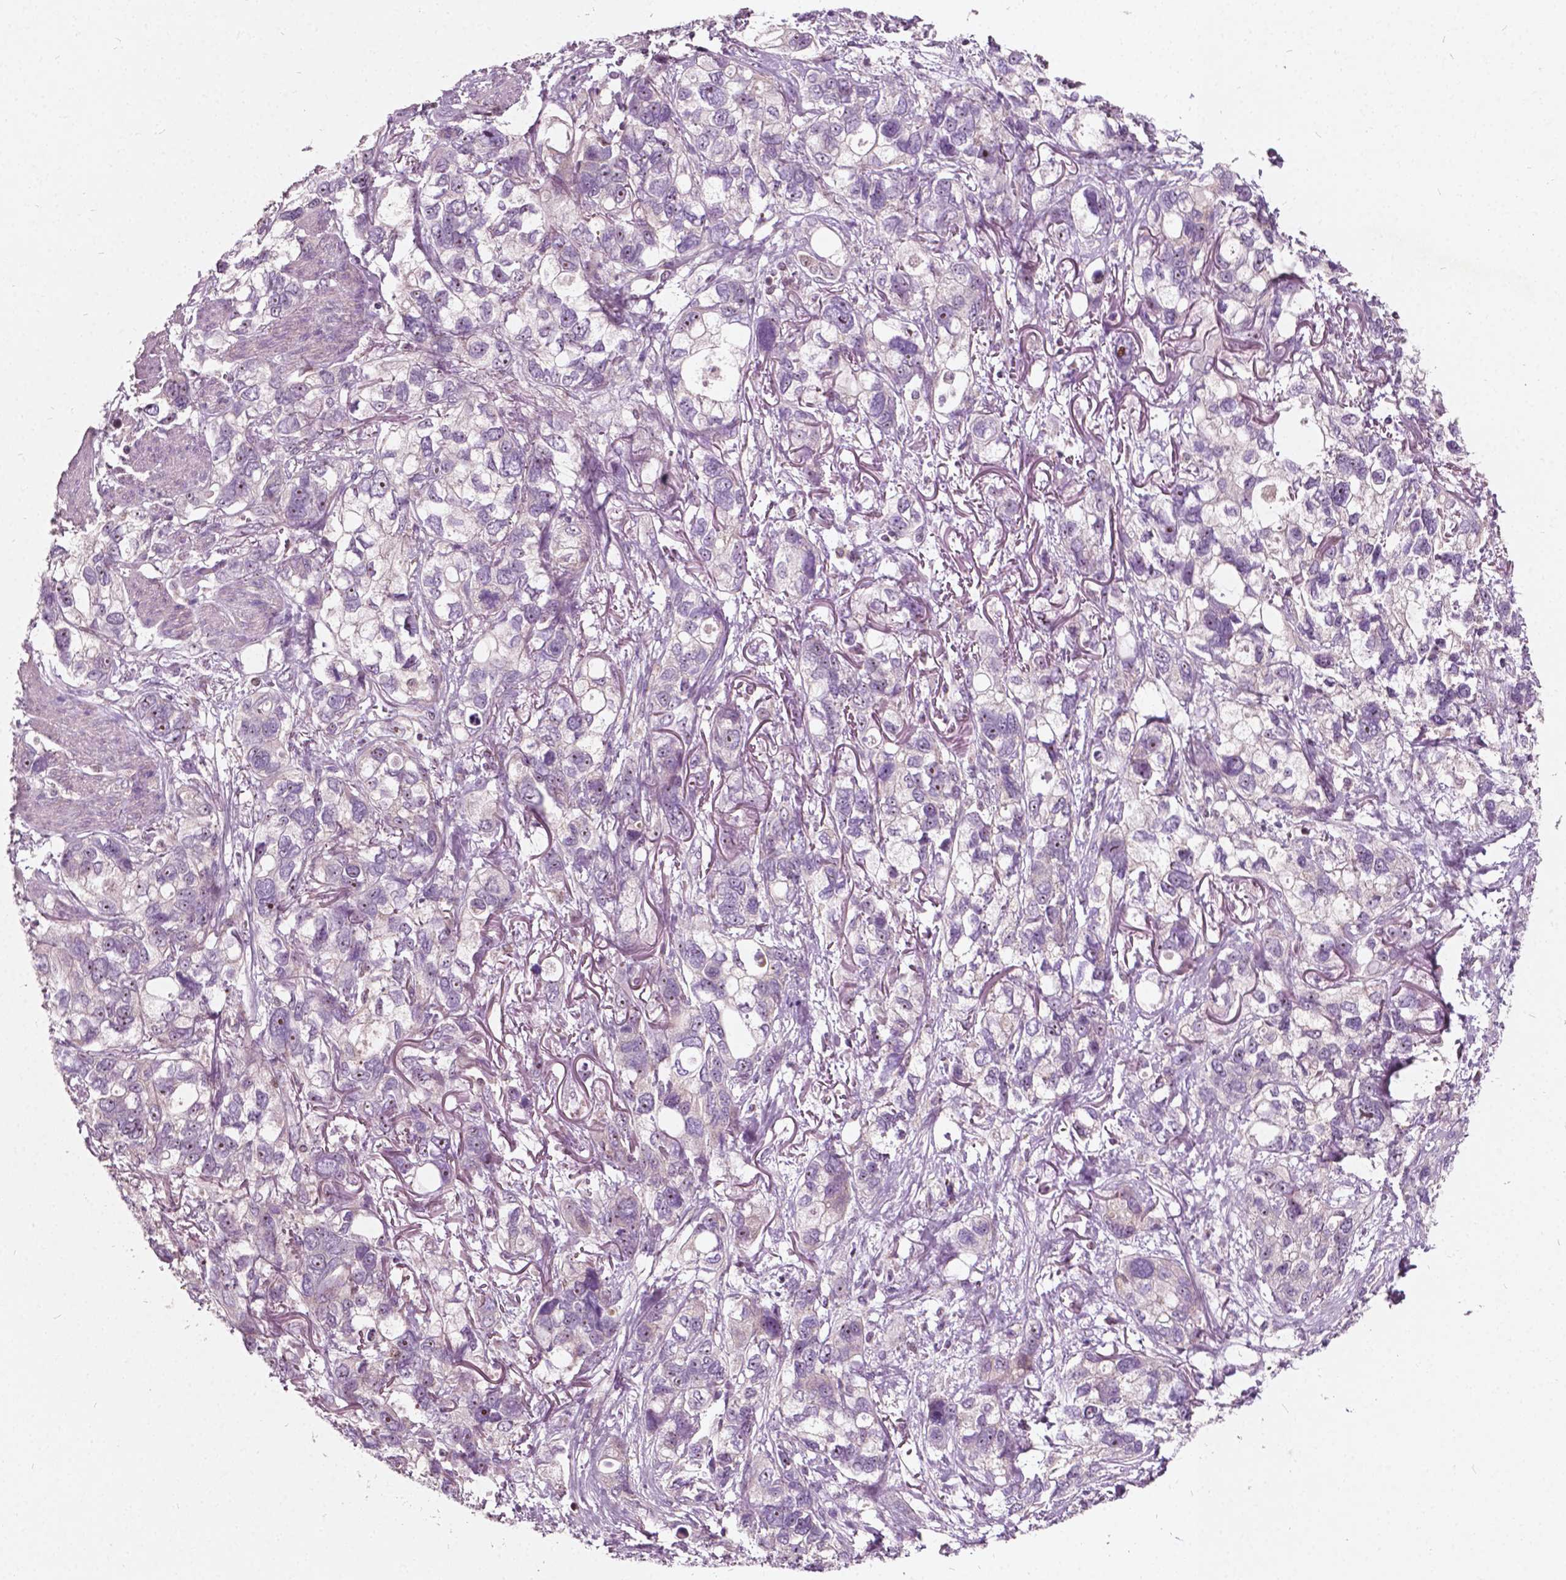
{"staining": {"intensity": "negative", "quantity": "none", "location": "none"}, "tissue": "stomach cancer", "cell_type": "Tumor cells", "image_type": "cancer", "snomed": [{"axis": "morphology", "description": "Adenocarcinoma, NOS"}, {"axis": "topography", "description": "Stomach, upper"}], "caption": "An IHC histopathology image of adenocarcinoma (stomach) is shown. There is no staining in tumor cells of adenocarcinoma (stomach). (DAB IHC, high magnification).", "gene": "ODF3L2", "patient": {"sex": "female", "age": 81}}